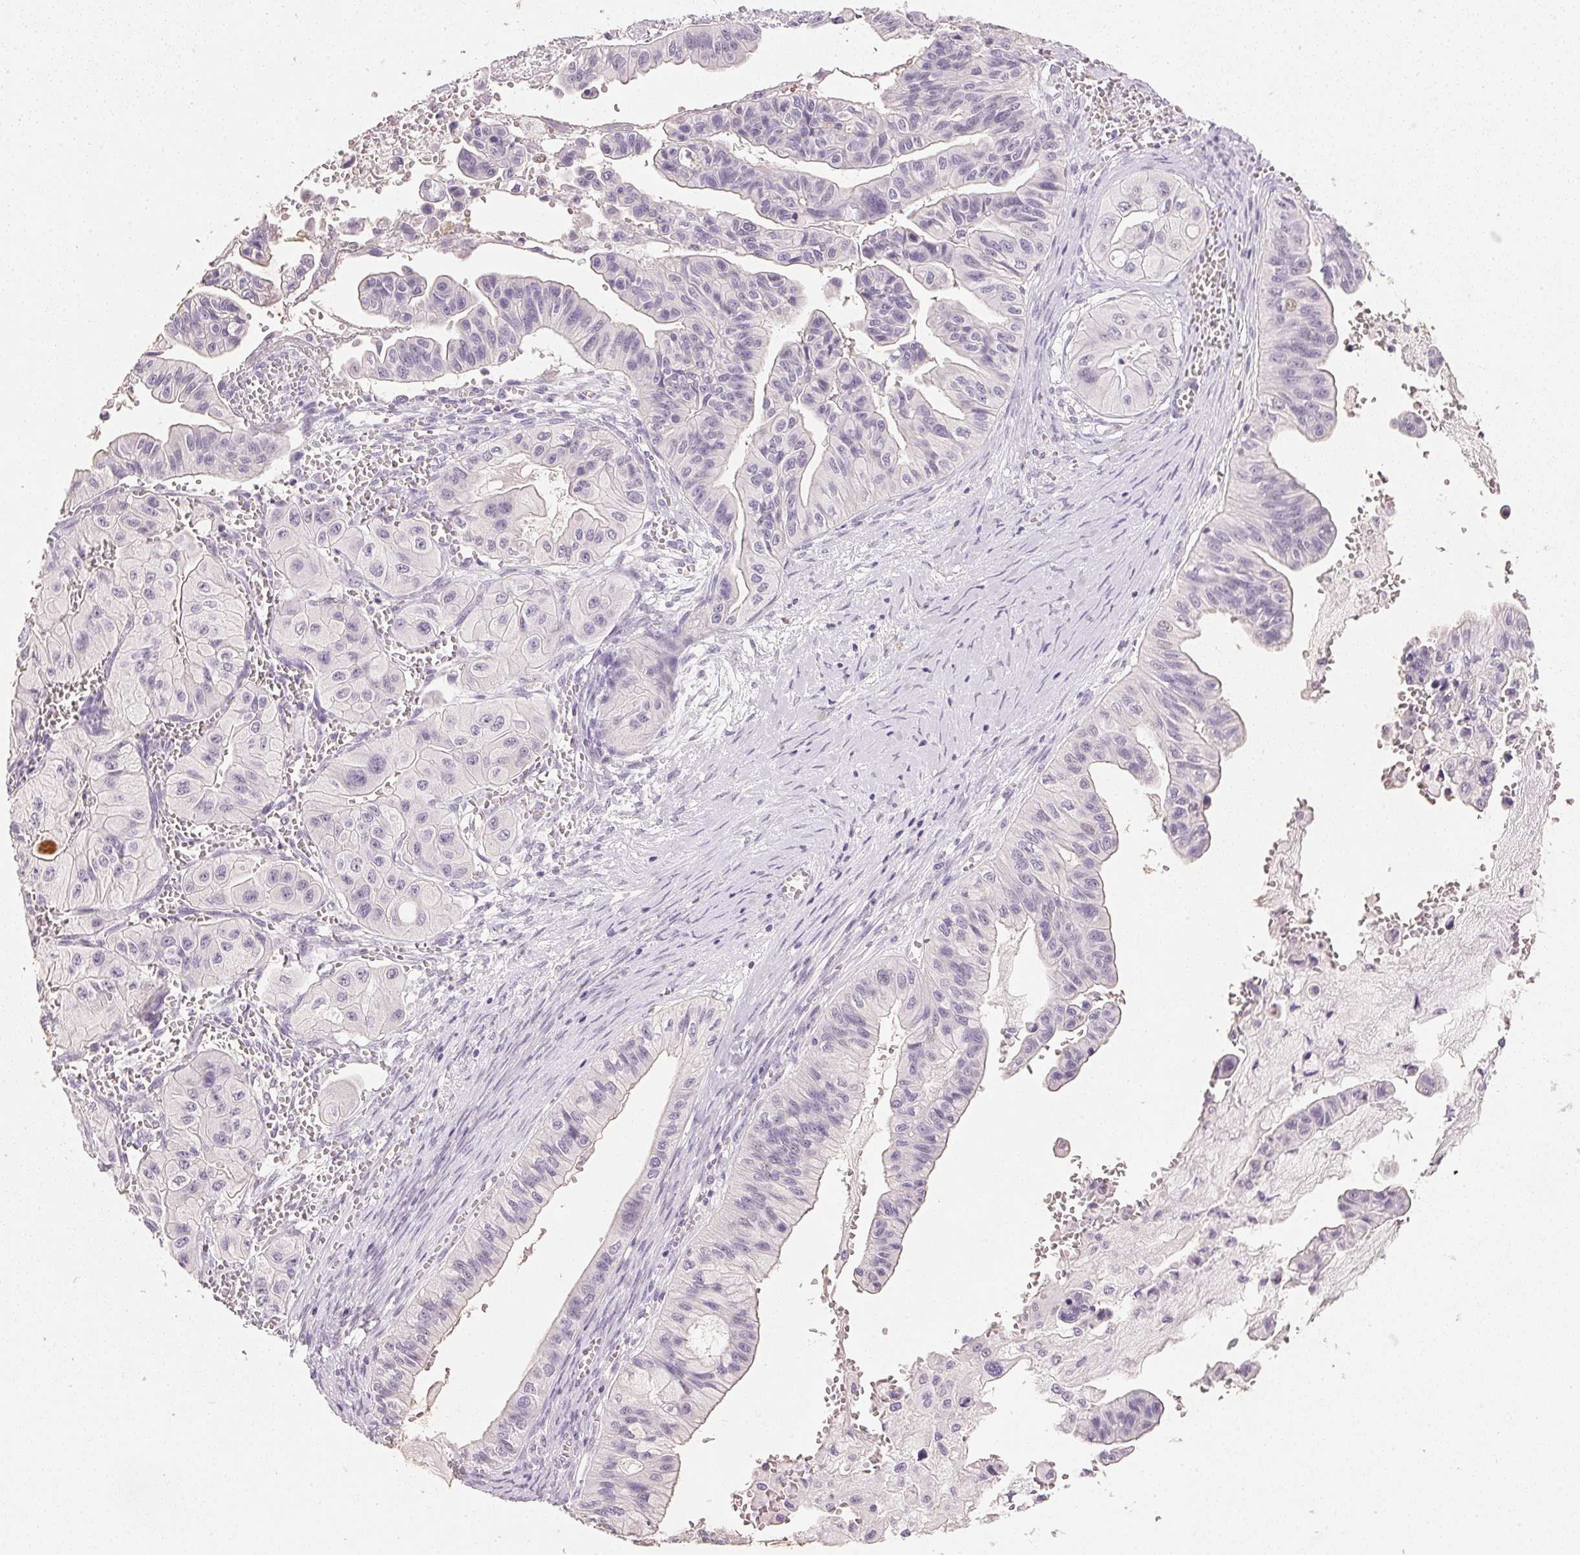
{"staining": {"intensity": "negative", "quantity": "none", "location": "none"}, "tissue": "ovarian cancer", "cell_type": "Tumor cells", "image_type": "cancer", "snomed": [{"axis": "morphology", "description": "Cystadenocarcinoma, mucinous, NOS"}, {"axis": "topography", "description": "Ovary"}], "caption": "Tumor cells show no significant staining in ovarian cancer (mucinous cystadenocarcinoma).", "gene": "IGFBP1", "patient": {"sex": "female", "age": 72}}